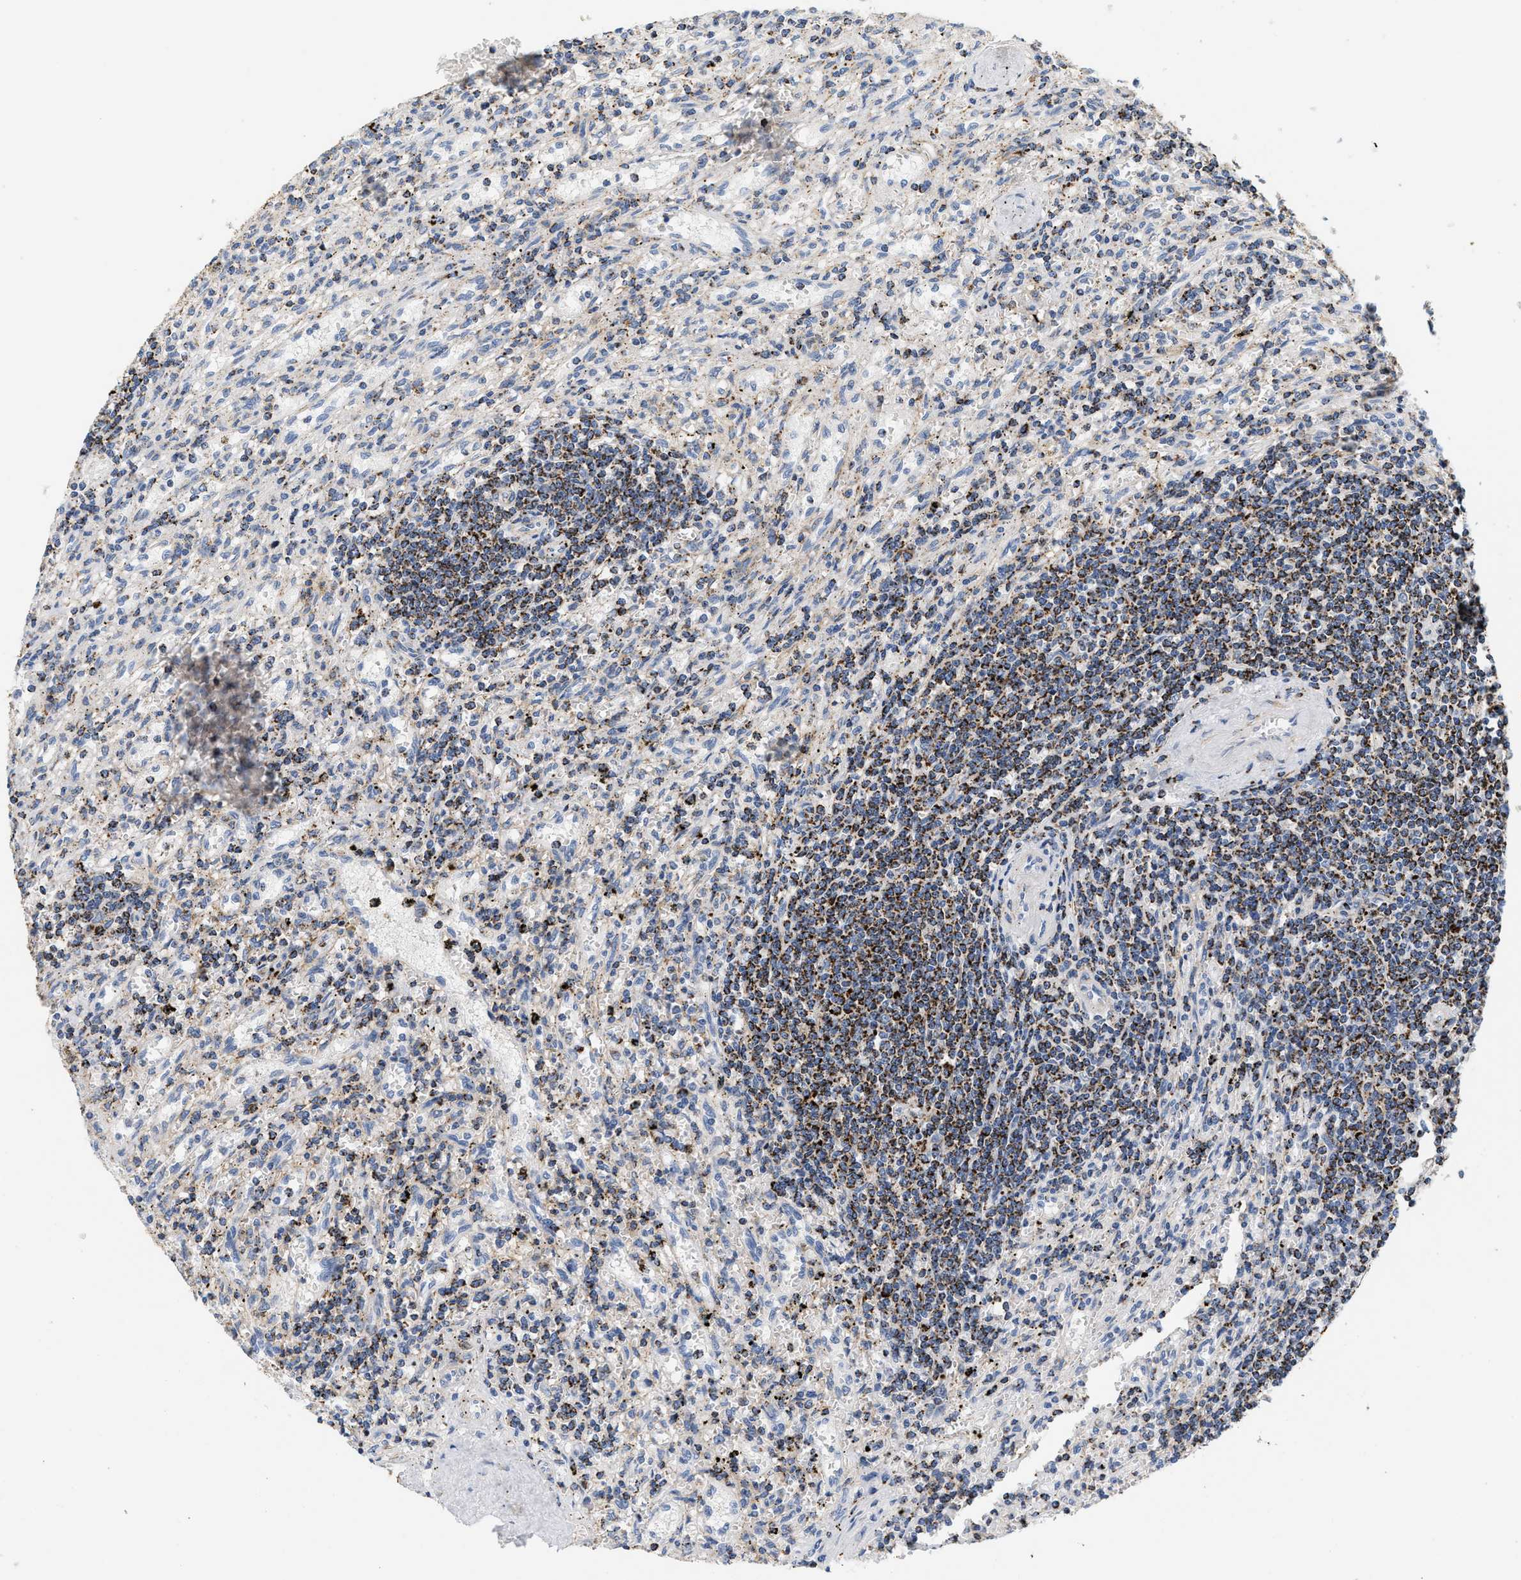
{"staining": {"intensity": "moderate", "quantity": "25%-75%", "location": "cytoplasmic/membranous"}, "tissue": "lymphoma", "cell_type": "Tumor cells", "image_type": "cancer", "snomed": [{"axis": "morphology", "description": "Malignant lymphoma, non-Hodgkin's type, Low grade"}, {"axis": "topography", "description": "Spleen"}], "caption": "Low-grade malignant lymphoma, non-Hodgkin's type tissue displays moderate cytoplasmic/membranous staining in approximately 25%-75% of tumor cells, visualized by immunohistochemistry. Nuclei are stained in blue.", "gene": "SHMT2", "patient": {"sex": "male", "age": 76}}